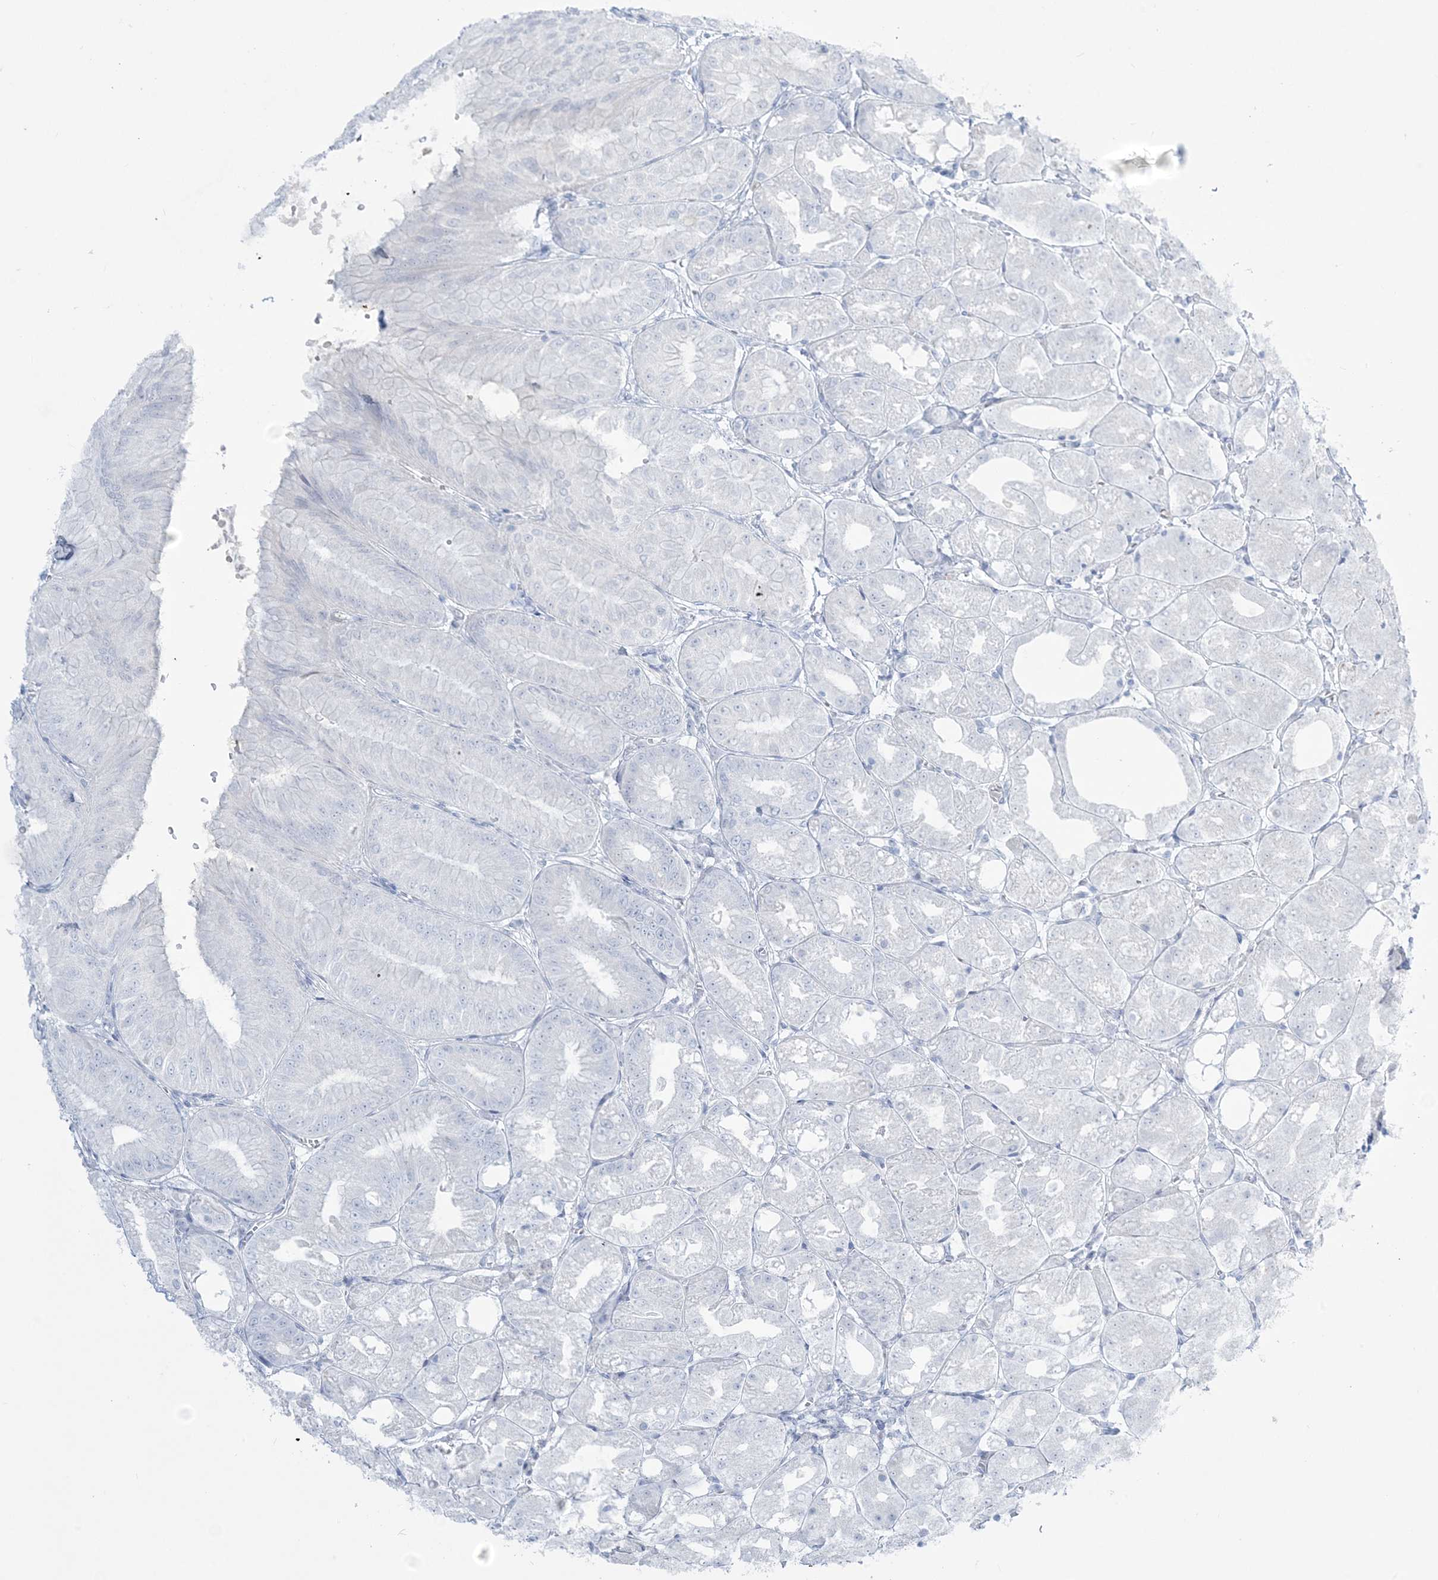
{"staining": {"intensity": "negative", "quantity": "none", "location": "none"}, "tissue": "stomach", "cell_type": "Glandular cells", "image_type": "normal", "snomed": [{"axis": "morphology", "description": "Normal tissue, NOS"}, {"axis": "topography", "description": "Stomach, lower"}], "caption": "The photomicrograph shows no significant expression in glandular cells of stomach. (Brightfield microscopy of DAB immunohistochemistry at high magnification).", "gene": "AGXT", "patient": {"sex": "male", "age": 71}}